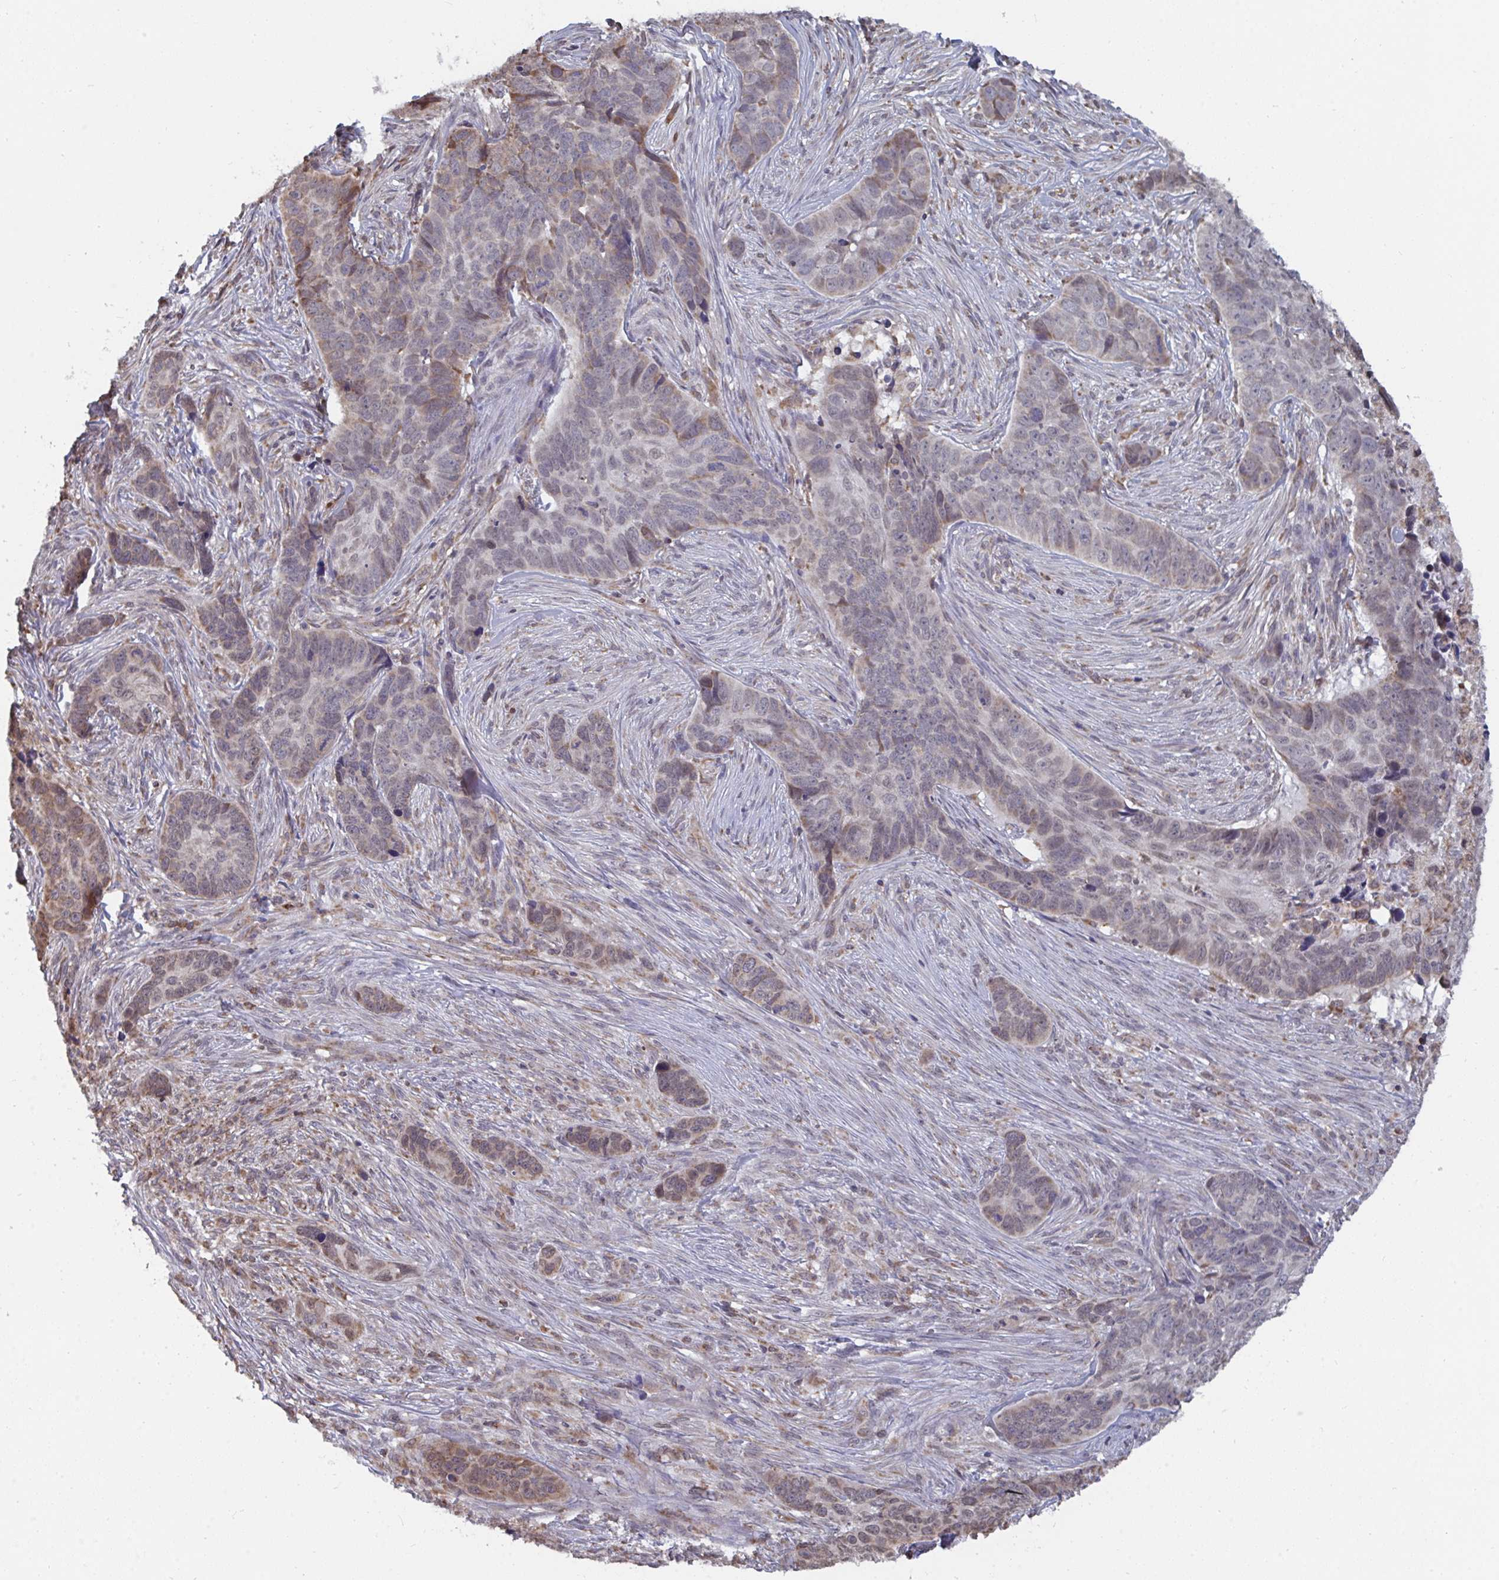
{"staining": {"intensity": "moderate", "quantity": "25%-75%", "location": "cytoplasmic/membranous"}, "tissue": "skin cancer", "cell_type": "Tumor cells", "image_type": "cancer", "snomed": [{"axis": "morphology", "description": "Basal cell carcinoma"}, {"axis": "topography", "description": "Skin"}], "caption": "Basal cell carcinoma (skin) stained with a brown dye displays moderate cytoplasmic/membranous positive positivity in about 25%-75% of tumor cells.", "gene": "ELAVL1", "patient": {"sex": "female", "age": 82}}